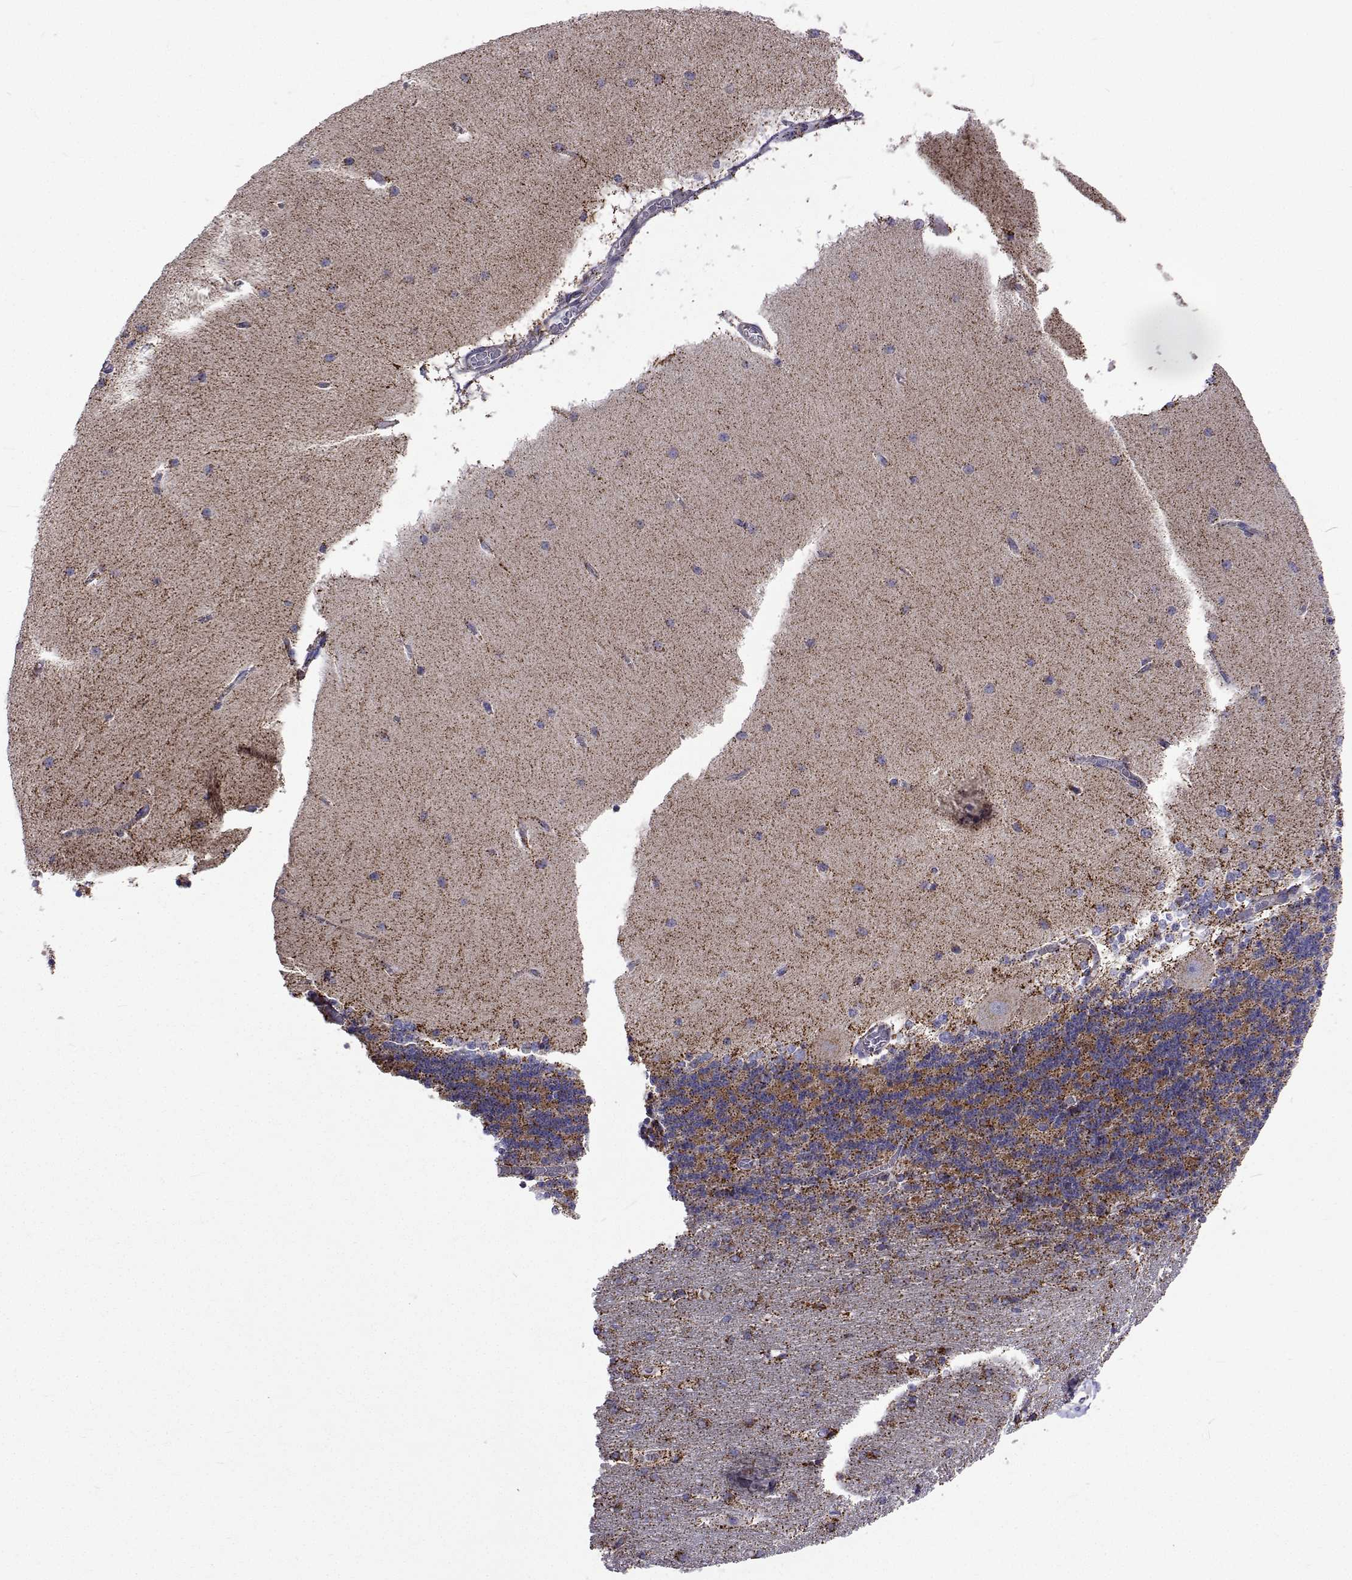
{"staining": {"intensity": "moderate", "quantity": "25%-75%", "location": "cytoplasmic/membranous"}, "tissue": "cerebellum", "cell_type": "Cells in granular layer", "image_type": "normal", "snomed": [{"axis": "morphology", "description": "Normal tissue, NOS"}, {"axis": "topography", "description": "Cerebellum"}], "caption": "Immunohistochemistry (IHC) staining of normal cerebellum, which displays medium levels of moderate cytoplasmic/membranous positivity in about 25%-75% of cells in granular layer indicating moderate cytoplasmic/membranous protein expression. The staining was performed using DAB (3,3'-diaminobenzidine) (brown) for protein detection and nuclei were counterstained in hematoxylin (blue).", "gene": "MCCC2", "patient": {"sex": "female", "age": 54}}